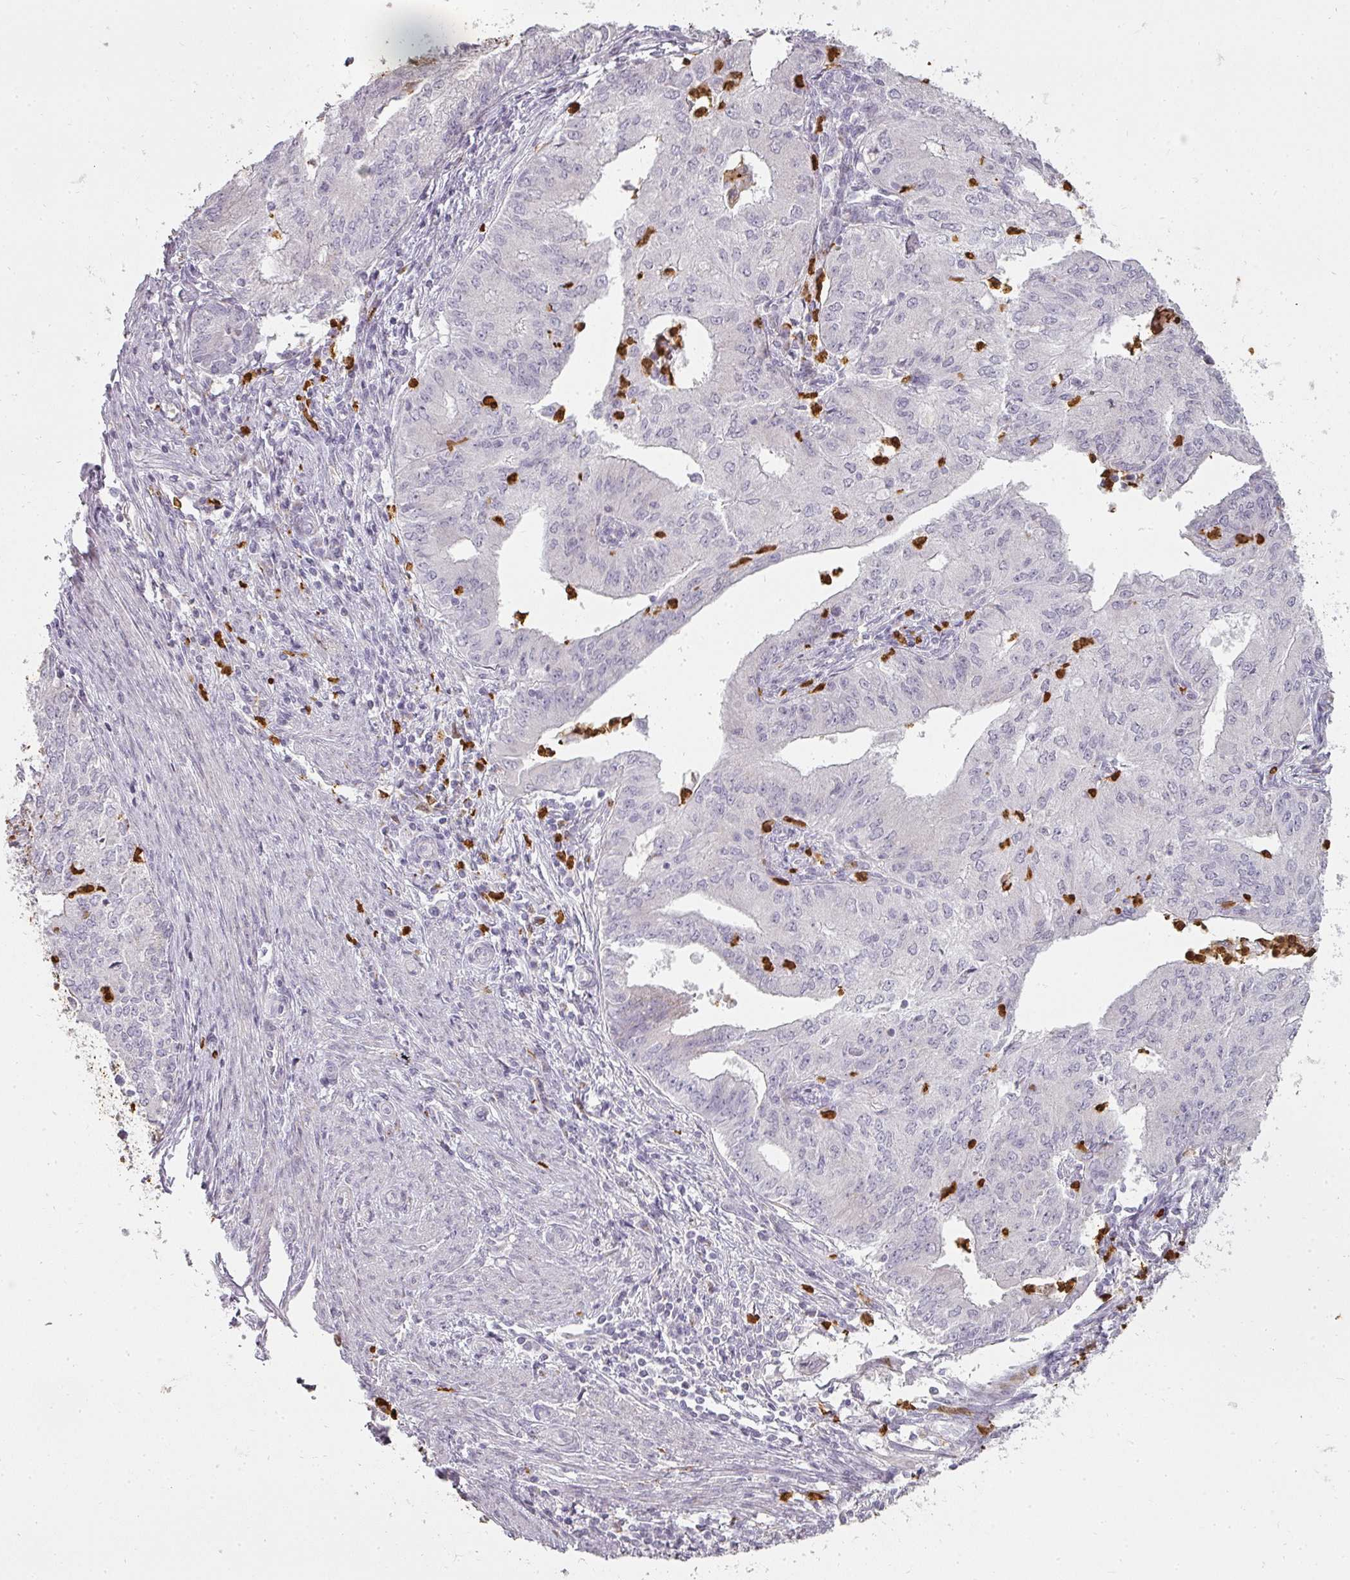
{"staining": {"intensity": "negative", "quantity": "none", "location": "none"}, "tissue": "endometrial cancer", "cell_type": "Tumor cells", "image_type": "cancer", "snomed": [{"axis": "morphology", "description": "Adenocarcinoma, NOS"}, {"axis": "topography", "description": "Endometrium"}], "caption": "IHC of adenocarcinoma (endometrial) displays no staining in tumor cells. Nuclei are stained in blue.", "gene": "BIK", "patient": {"sex": "female", "age": 50}}